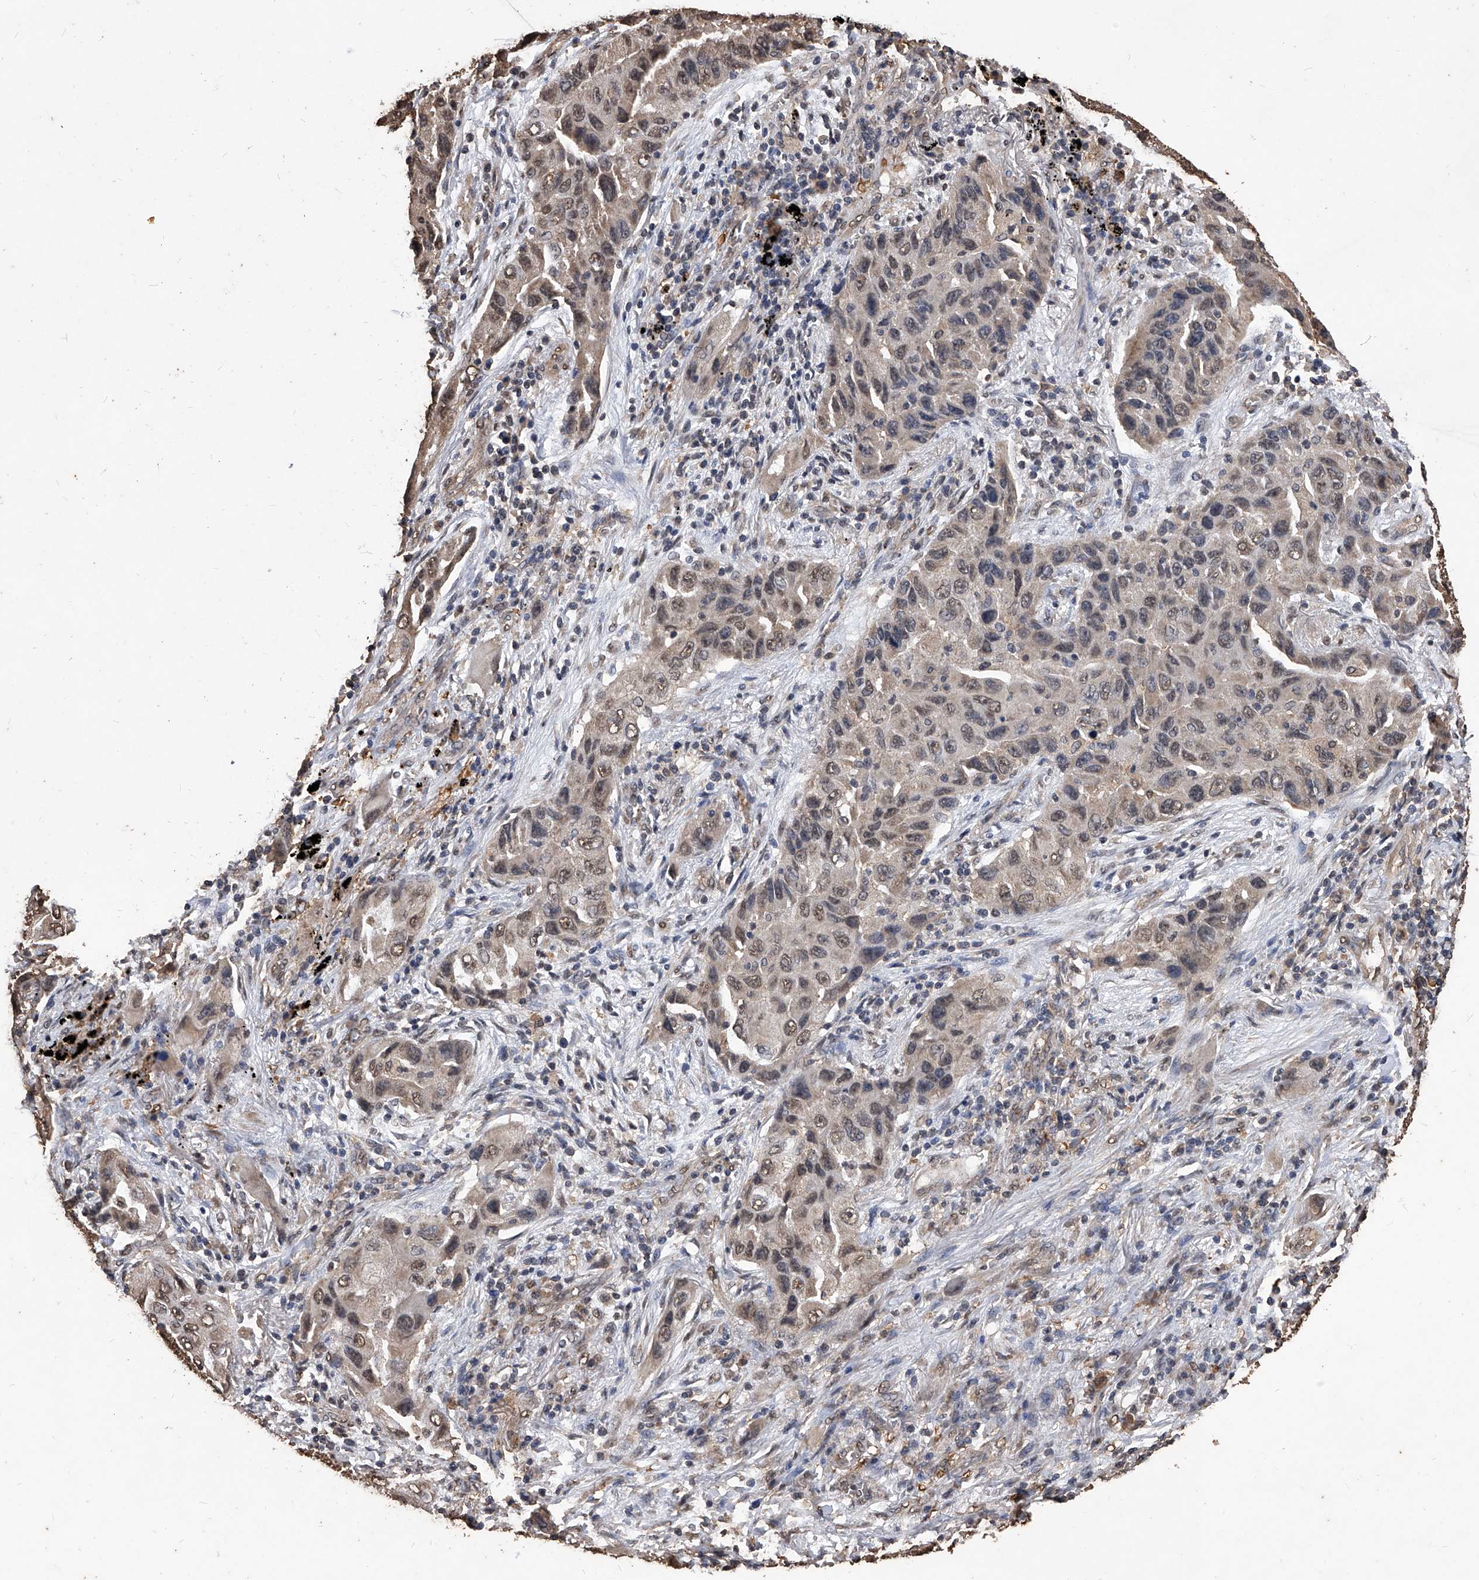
{"staining": {"intensity": "moderate", "quantity": "25%-75%", "location": "cytoplasmic/membranous,nuclear"}, "tissue": "lung cancer", "cell_type": "Tumor cells", "image_type": "cancer", "snomed": [{"axis": "morphology", "description": "Adenocarcinoma, NOS"}, {"axis": "topography", "description": "Lung"}], "caption": "A brown stain highlights moderate cytoplasmic/membranous and nuclear positivity of a protein in adenocarcinoma (lung) tumor cells.", "gene": "FBXL4", "patient": {"sex": "female", "age": 65}}